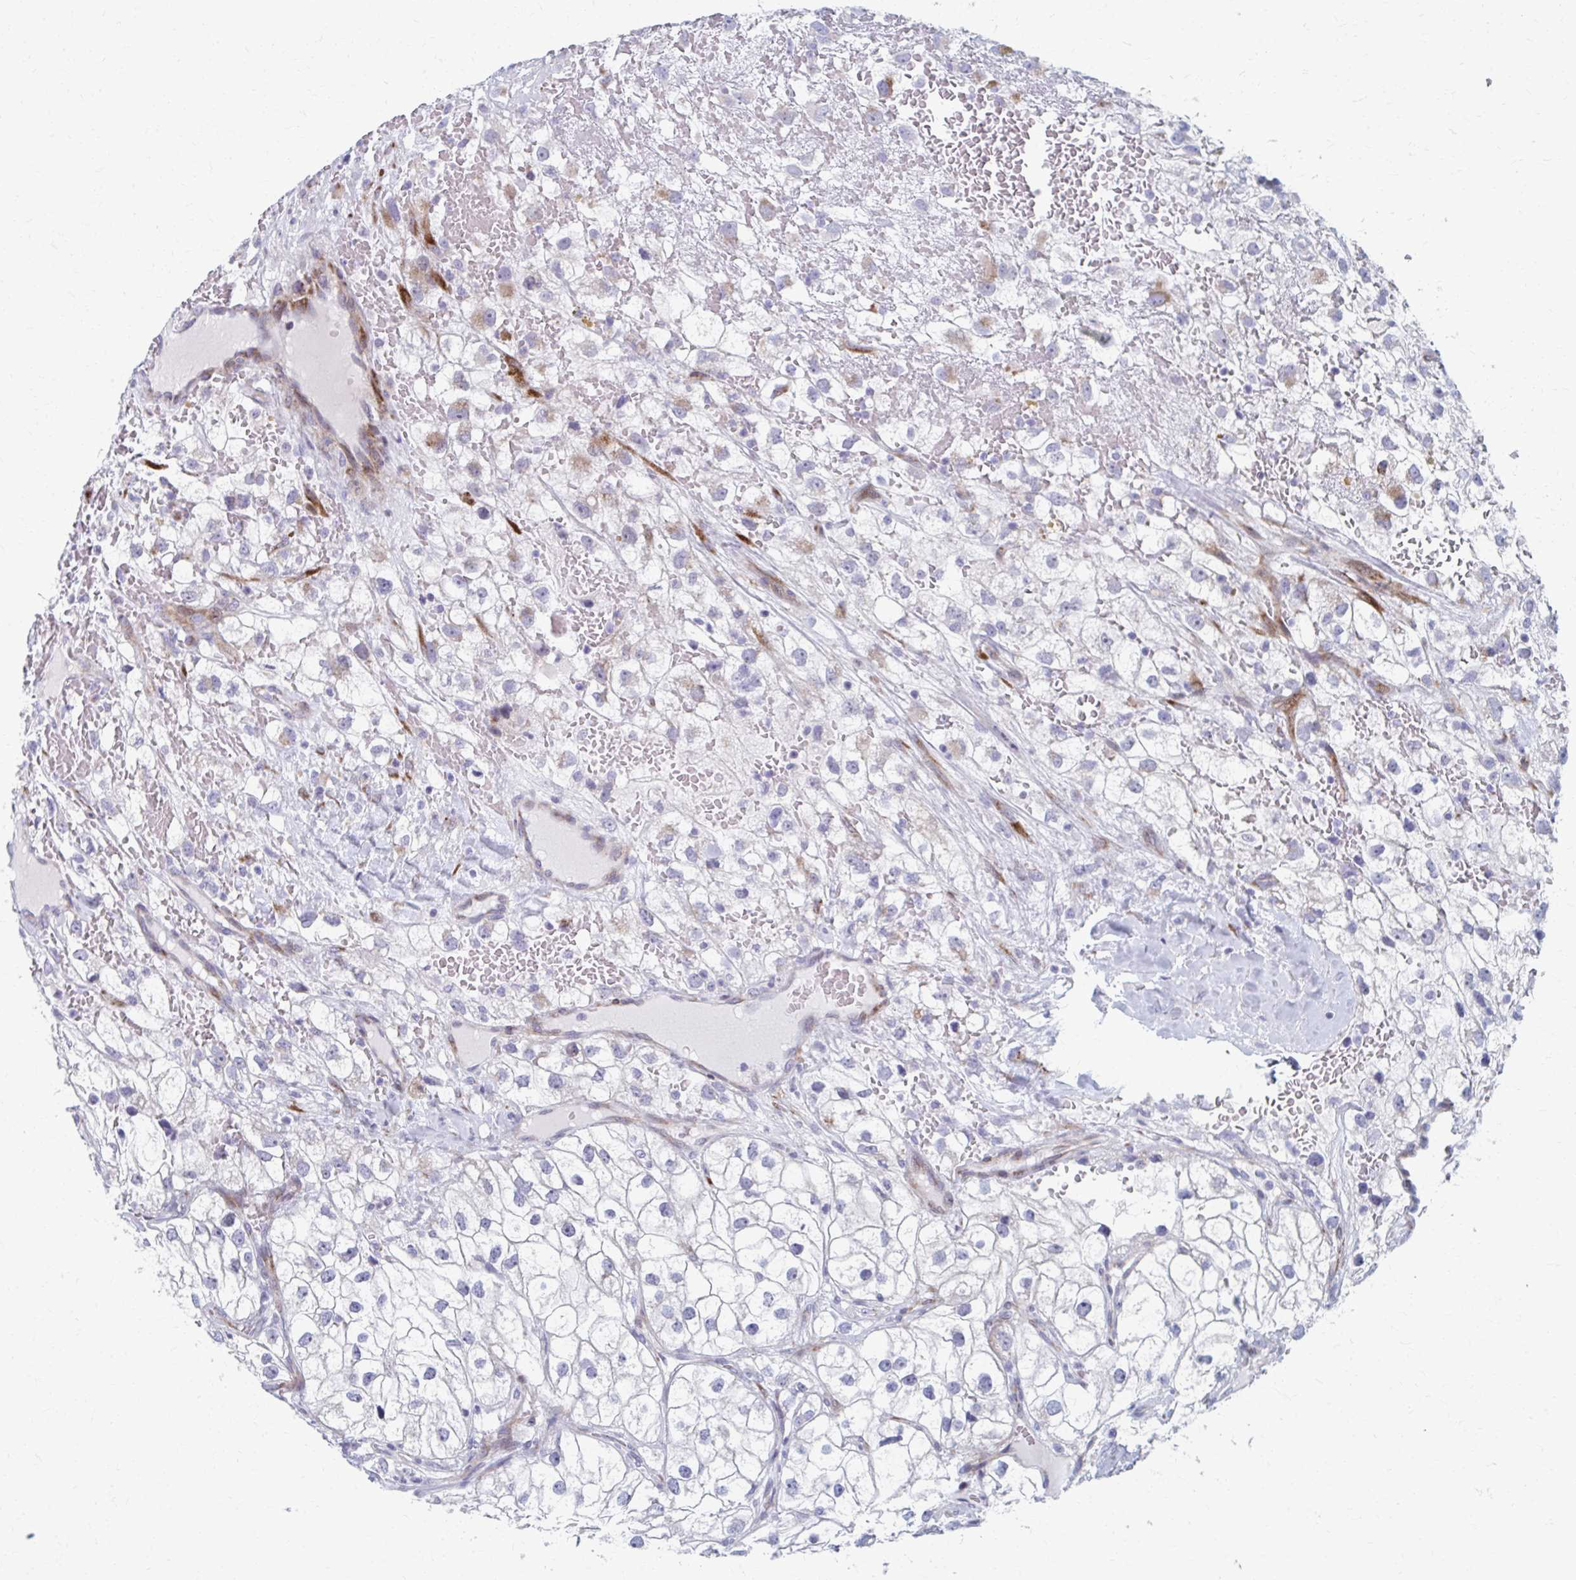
{"staining": {"intensity": "negative", "quantity": "none", "location": "none"}, "tissue": "renal cancer", "cell_type": "Tumor cells", "image_type": "cancer", "snomed": [{"axis": "morphology", "description": "Adenocarcinoma, NOS"}, {"axis": "topography", "description": "Kidney"}], "caption": "Tumor cells are negative for brown protein staining in adenocarcinoma (renal).", "gene": "OLFM2", "patient": {"sex": "male", "age": 59}}